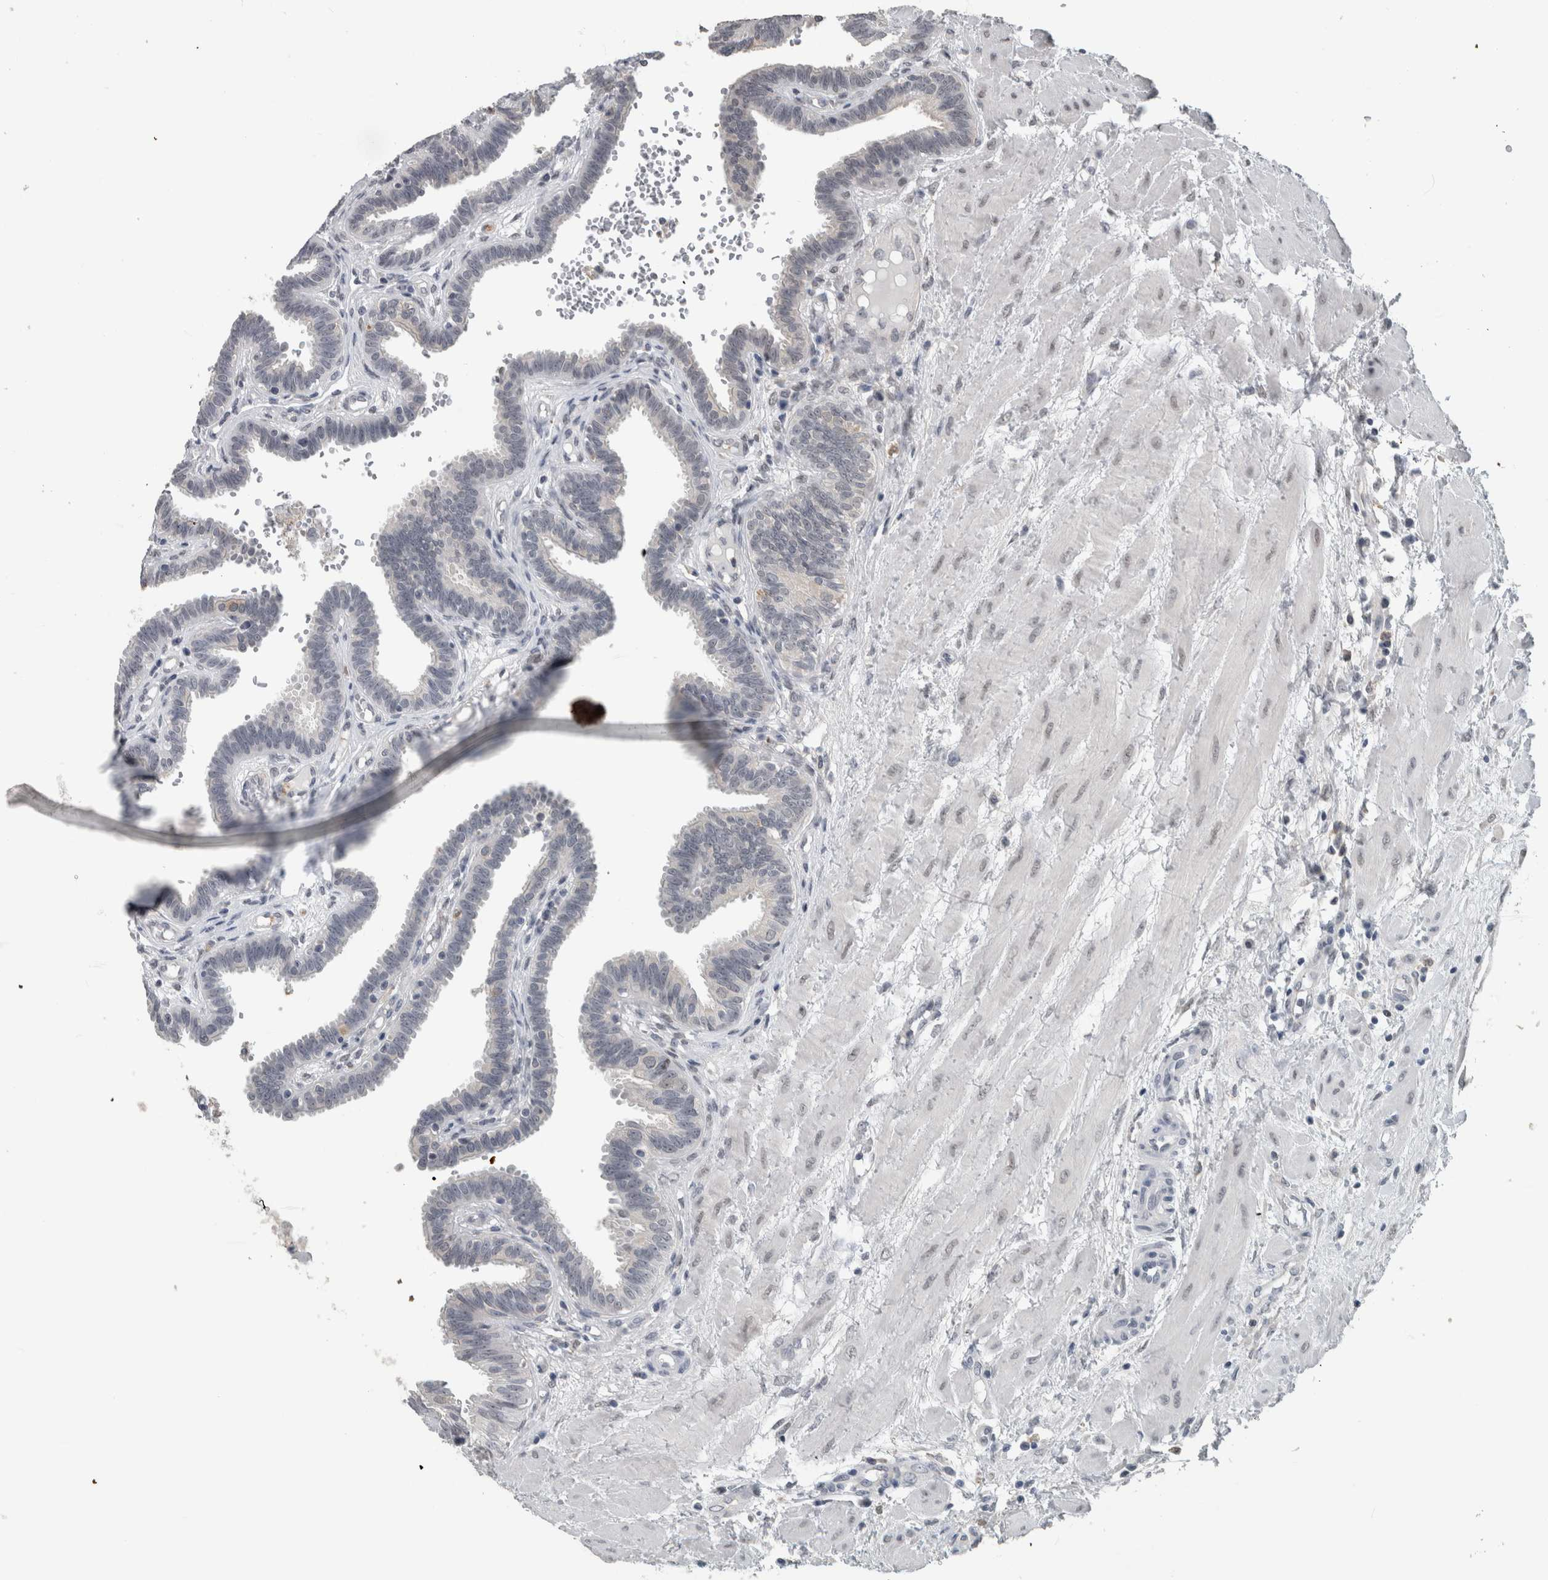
{"staining": {"intensity": "negative", "quantity": "none", "location": "none"}, "tissue": "fallopian tube", "cell_type": "Glandular cells", "image_type": "normal", "snomed": [{"axis": "morphology", "description": "Normal tissue, NOS"}, {"axis": "topography", "description": "Fallopian tube"}], "caption": "Immunohistochemistry image of unremarkable fallopian tube: human fallopian tube stained with DAB (3,3'-diaminobenzidine) shows no significant protein expression in glandular cells. Brightfield microscopy of immunohistochemistry stained with DAB (3,3'-diaminobenzidine) (brown) and hematoxylin (blue), captured at high magnification.", "gene": "ACSF2", "patient": {"sex": "female", "age": 32}}